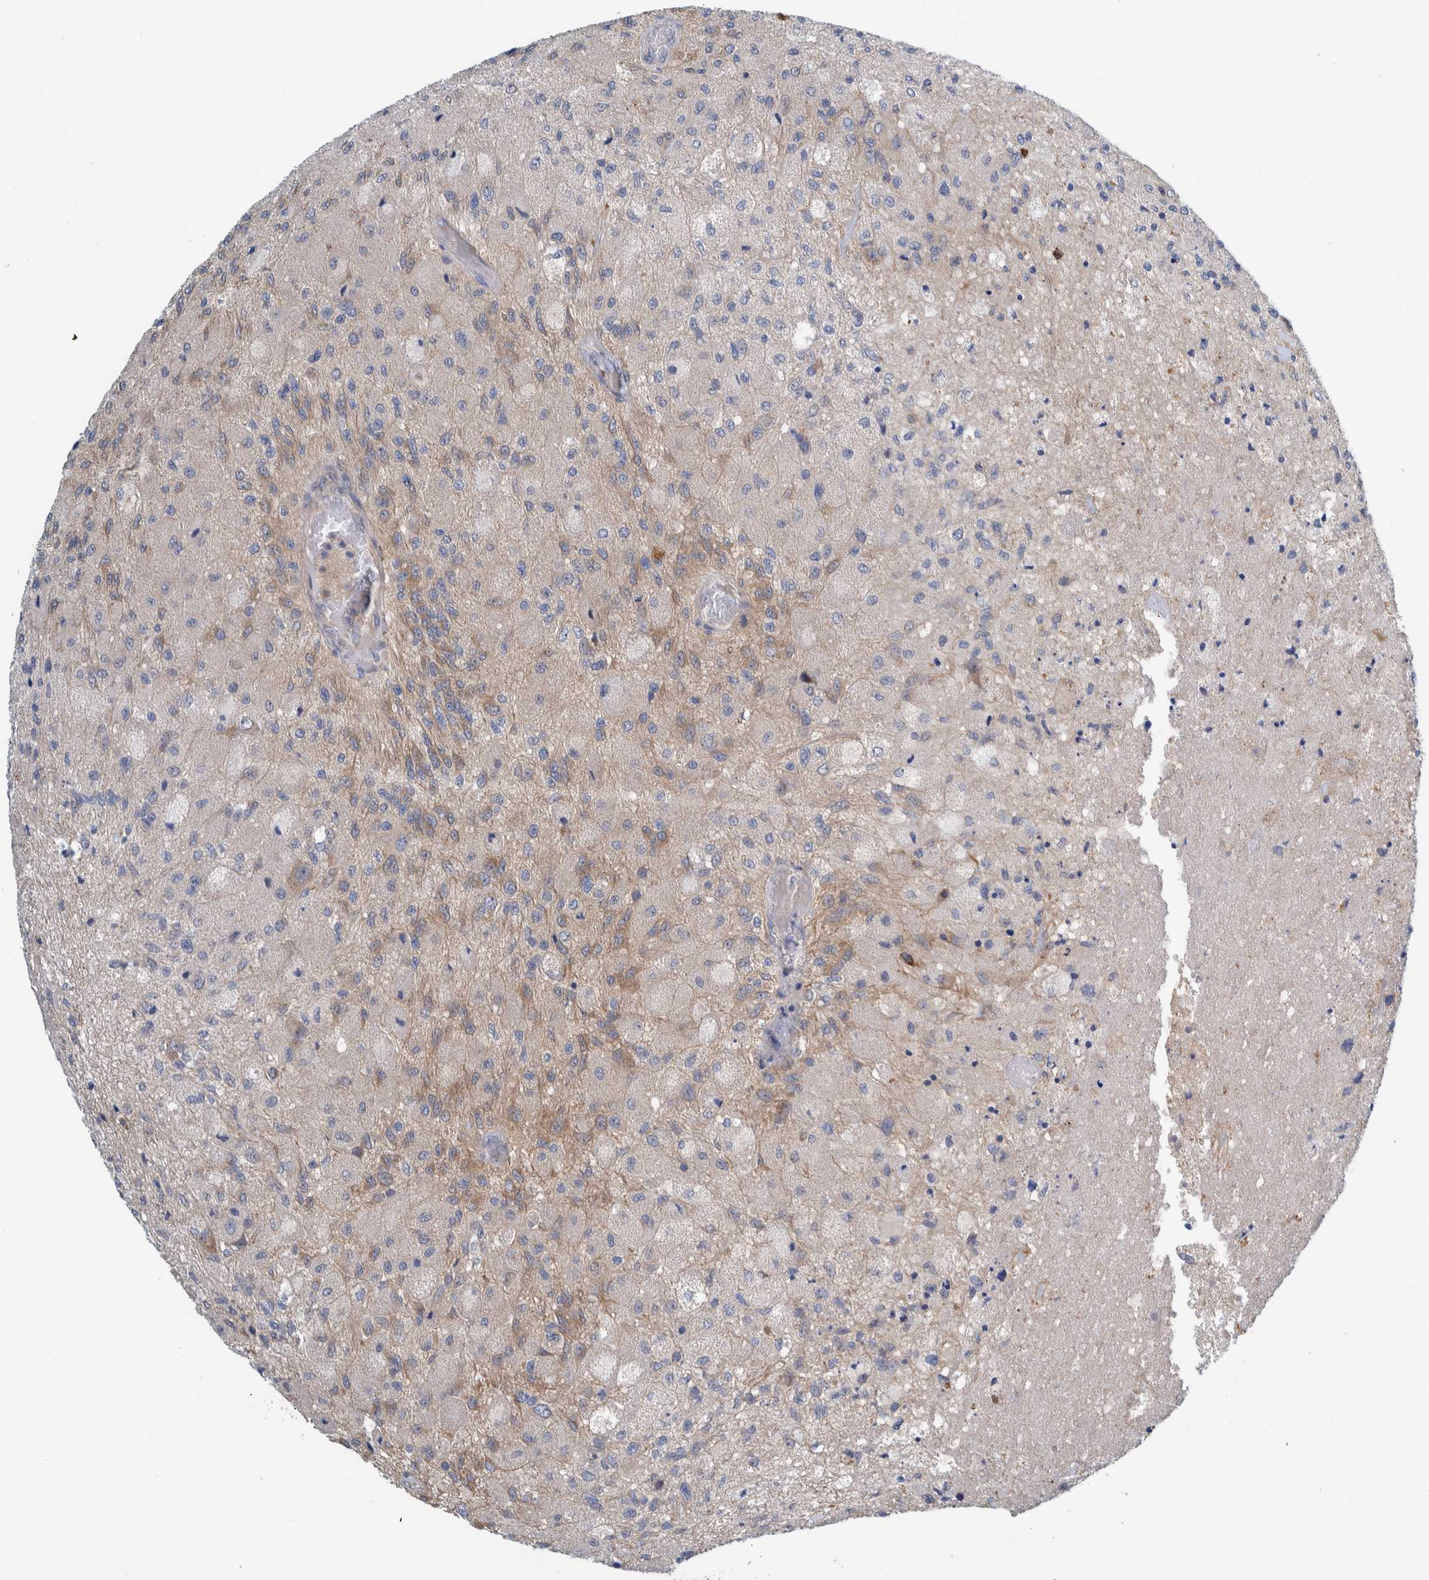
{"staining": {"intensity": "moderate", "quantity": "<25%", "location": "cytoplasmic/membranous"}, "tissue": "glioma", "cell_type": "Tumor cells", "image_type": "cancer", "snomed": [{"axis": "morphology", "description": "Normal tissue, NOS"}, {"axis": "morphology", "description": "Glioma, malignant, High grade"}, {"axis": "topography", "description": "Cerebral cortex"}], "caption": "Human malignant glioma (high-grade) stained with a brown dye demonstrates moderate cytoplasmic/membranous positive positivity in approximately <25% of tumor cells.", "gene": "CCM2", "patient": {"sex": "male", "age": 77}}